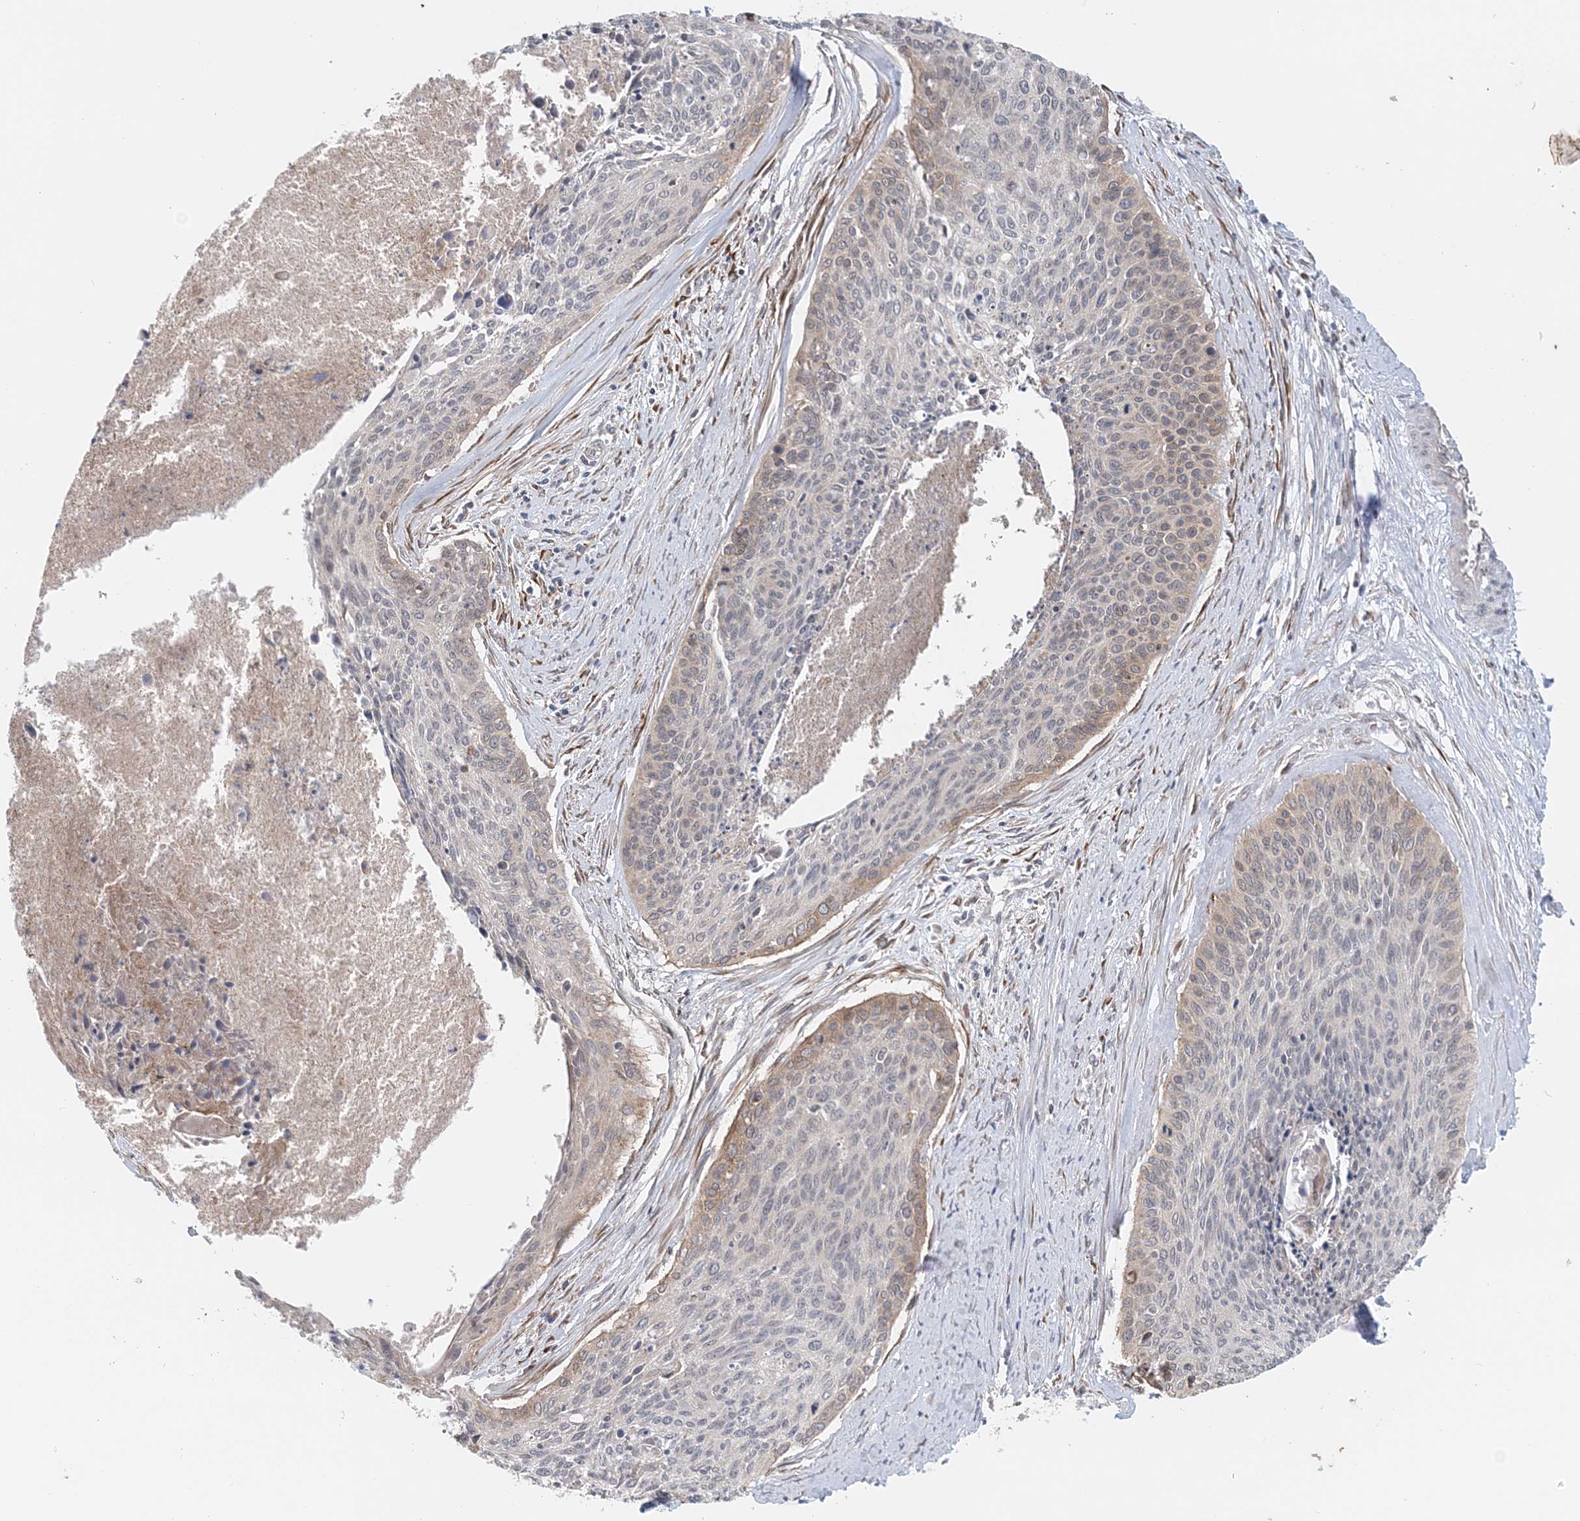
{"staining": {"intensity": "moderate", "quantity": "<25%", "location": "cytoplasmic/membranous"}, "tissue": "cervical cancer", "cell_type": "Tumor cells", "image_type": "cancer", "snomed": [{"axis": "morphology", "description": "Squamous cell carcinoma, NOS"}, {"axis": "topography", "description": "Cervix"}], "caption": "Cervical squamous cell carcinoma stained with immunohistochemistry displays moderate cytoplasmic/membranous positivity in approximately <25% of tumor cells. (DAB (3,3'-diaminobenzidine) IHC, brown staining for protein, blue staining for nuclei).", "gene": "PCYOX1L", "patient": {"sex": "female", "age": 55}}